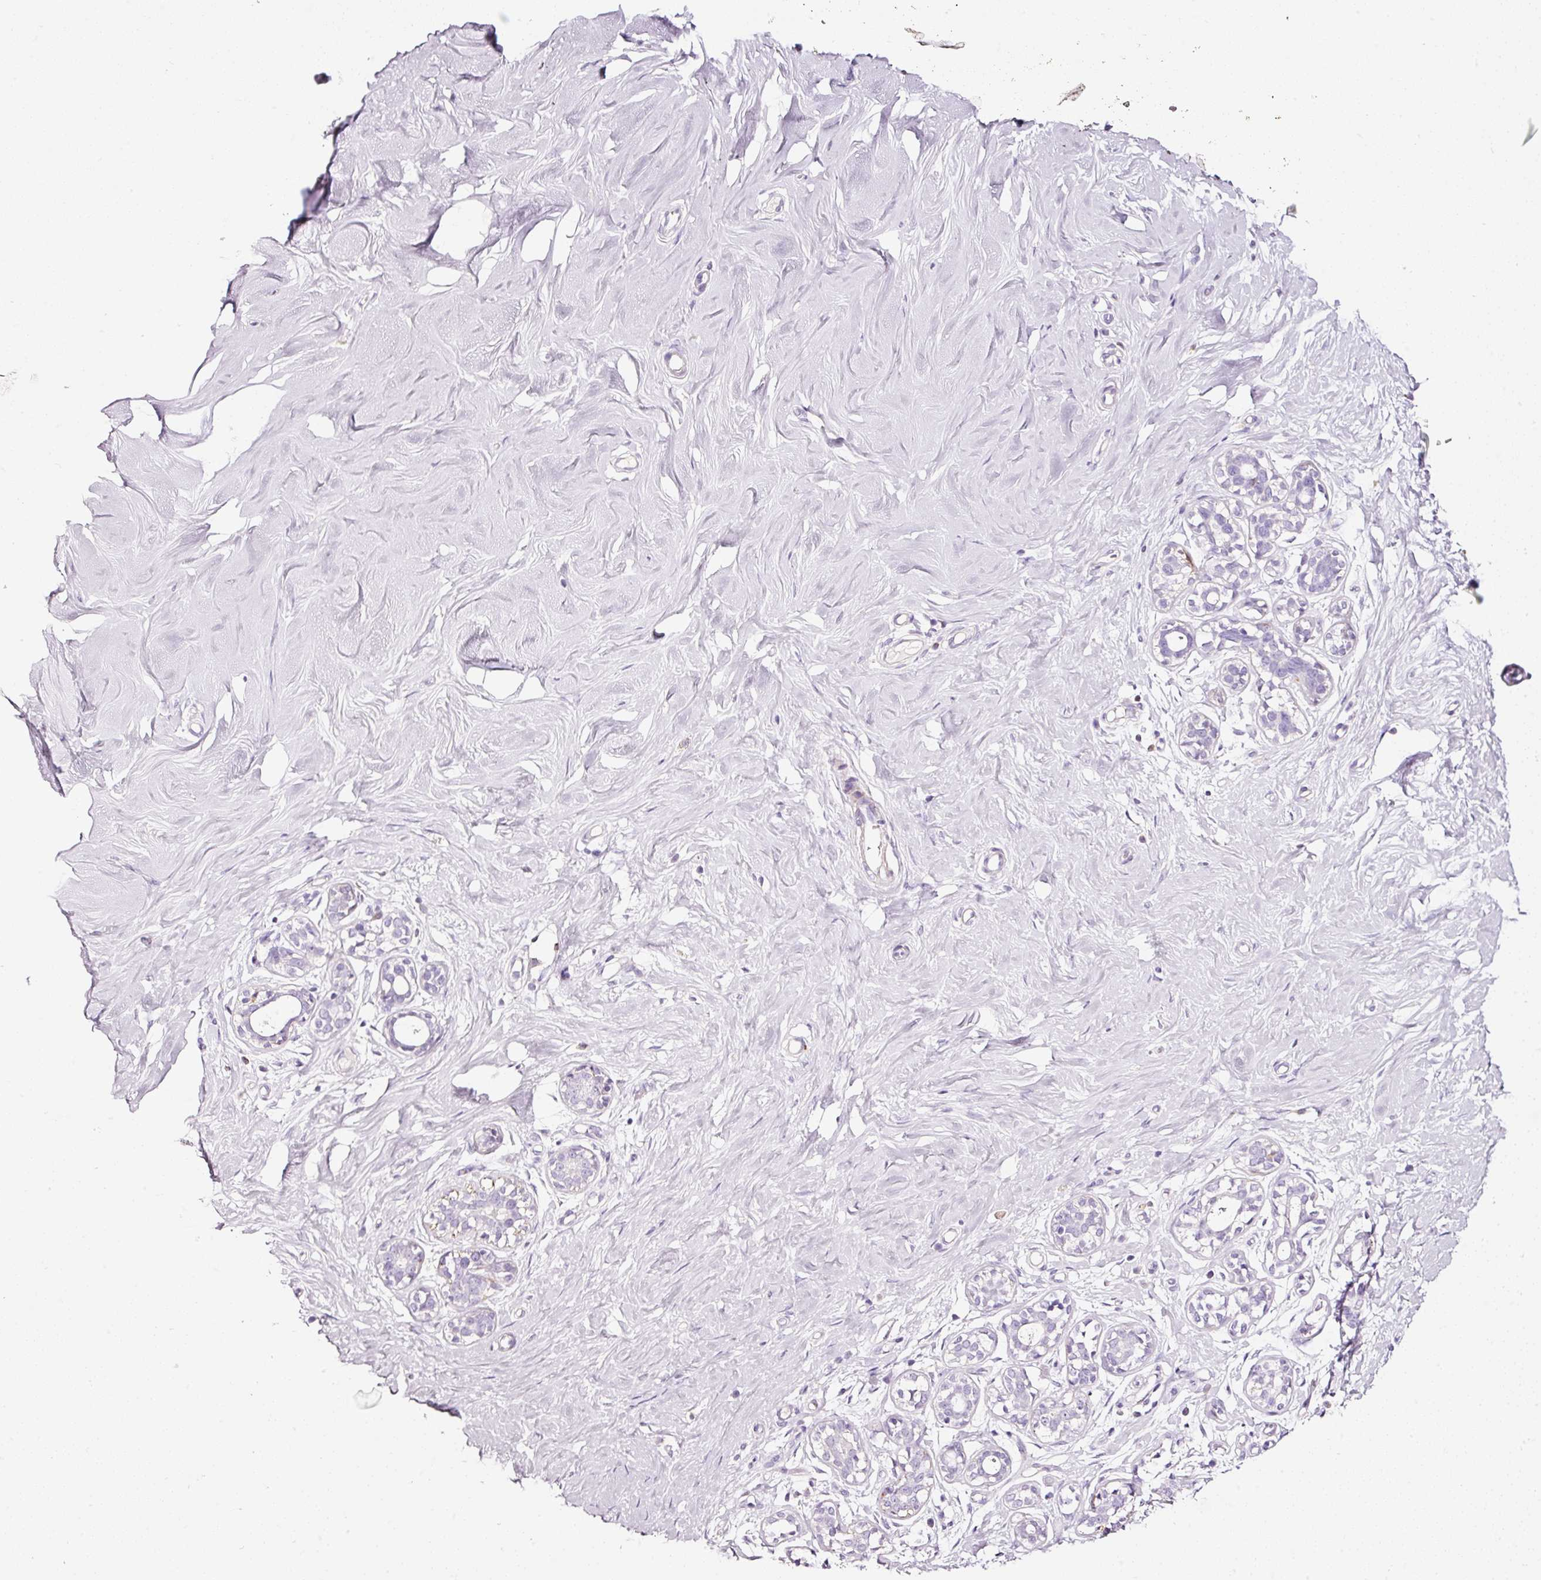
{"staining": {"intensity": "negative", "quantity": "none", "location": "none"}, "tissue": "breast", "cell_type": "Adipocytes", "image_type": "normal", "snomed": [{"axis": "morphology", "description": "Normal tissue, NOS"}, {"axis": "topography", "description": "Breast"}], "caption": "The image displays no staining of adipocytes in unremarkable breast. (Brightfield microscopy of DAB IHC at high magnification).", "gene": "CYB561A3", "patient": {"sex": "female", "age": 27}}